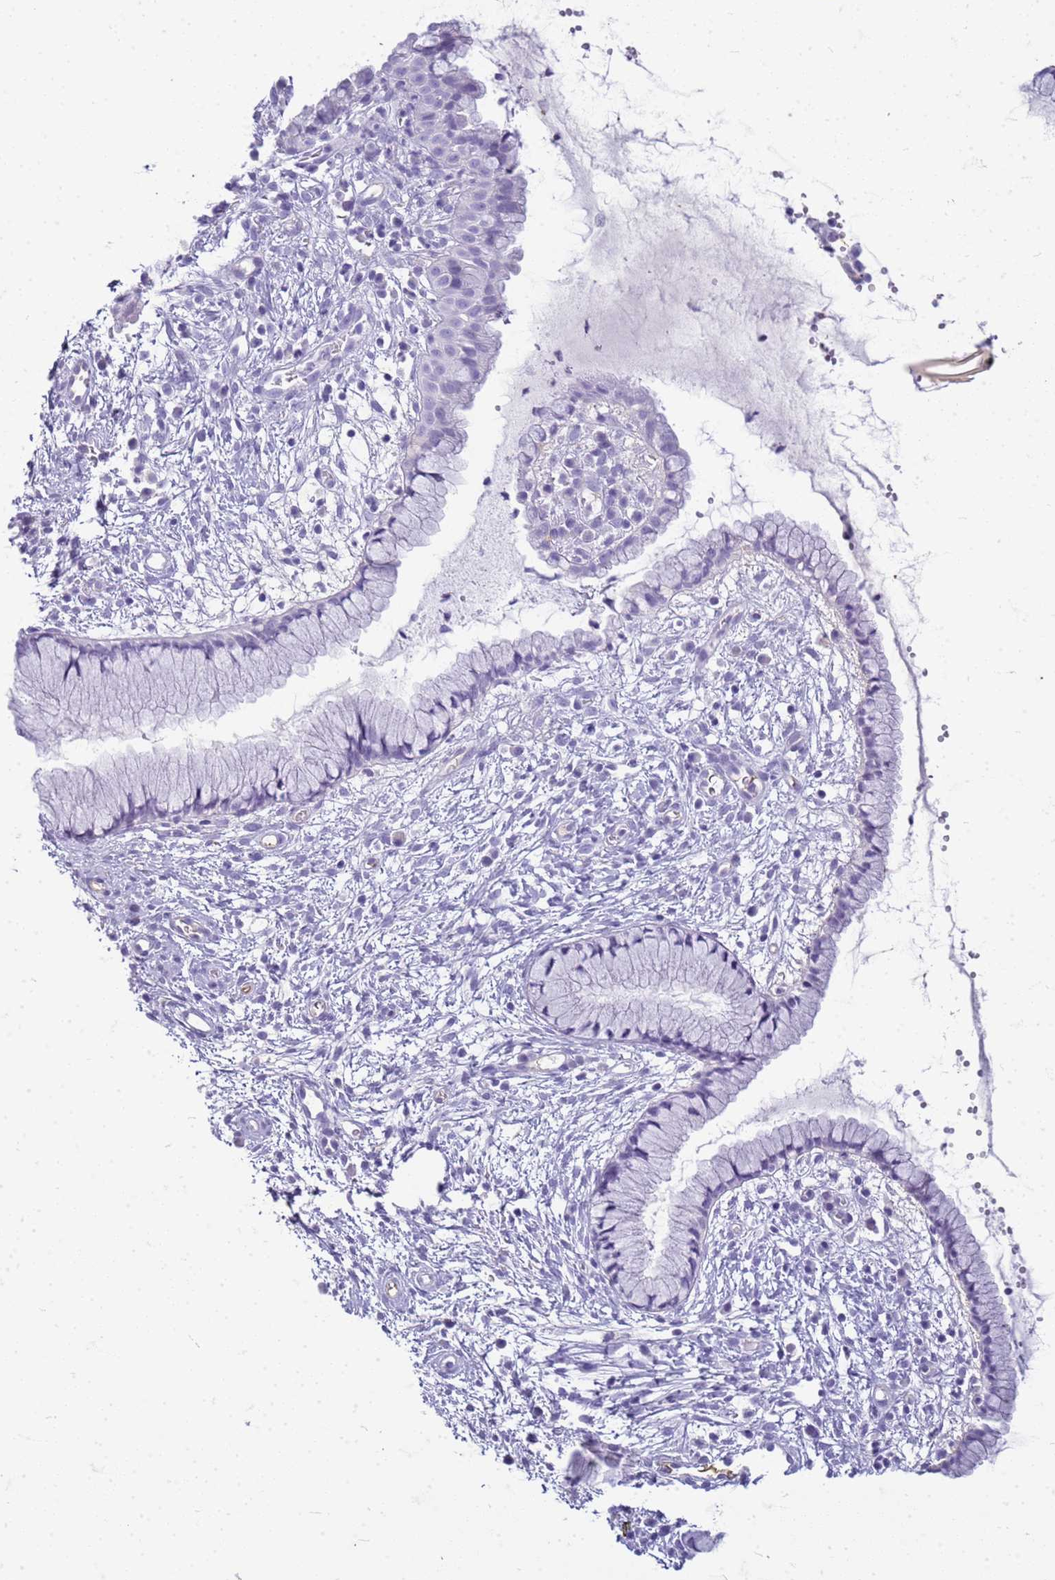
{"staining": {"intensity": "negative", "quantity": "none", "location": "none"}, "tissue": "cervix", "cell_type": "Glandular cells", "image_type": "normal", "snomed": [{"axis": "morphology", "description": "Normal tissue, NOS"}, {"axis": "topography", "description": "Cervix"}], "caption": "This is a photomicrograph of immunohistochemistry (IHC) staining of normal cervix, which shows no expression in glandular cells. The staining was performed using DAB (3,3'-diaminobenzidine) to visualize the protein expression in brown, while the nuclei were stained in blue with hematoxylin (Magnification: 20x).", "gene": "CFAP100", "patient": {"sex": "female", "age": 42}}